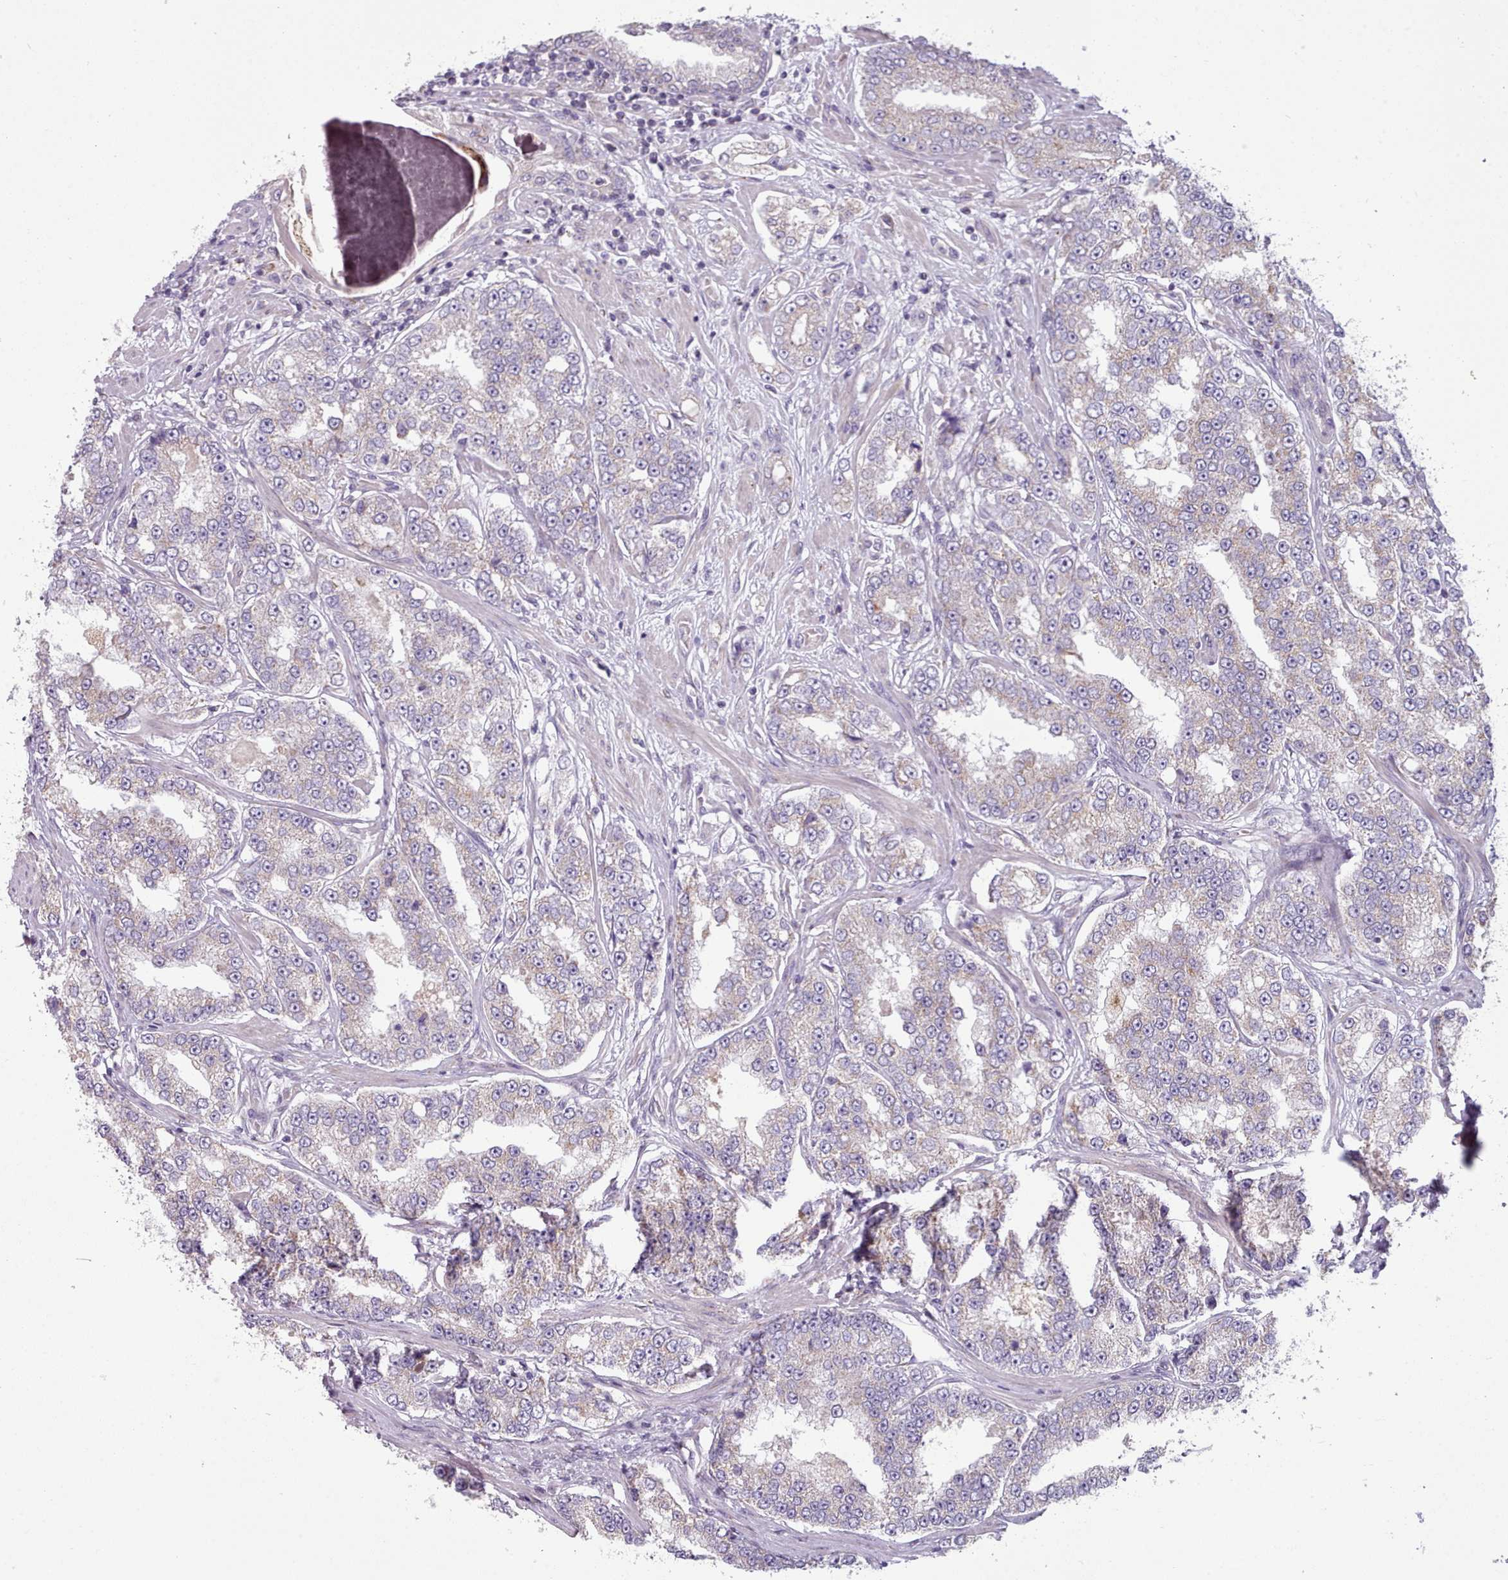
{"staining": {"intensity": "negative", "quantity": "none", "location": "none"}, "tissue": "prostate cancer", "cell_type": "Tumor cells", "image_type": "cancer", "snomed": [{"axis": "morphology", "description": "Normal tissue, NOS"}, {"axis": "morphology", "description": "Adenocarcinoma, High grade"}, {"axis": "topography", "description": "Prostate"}], "caption": "Tumor cells show no significant protein expression in high-grade adenocarcinoma (prostate).", "gene": "SLC52A3", "patient": {"sex": "male", "age": 83}}